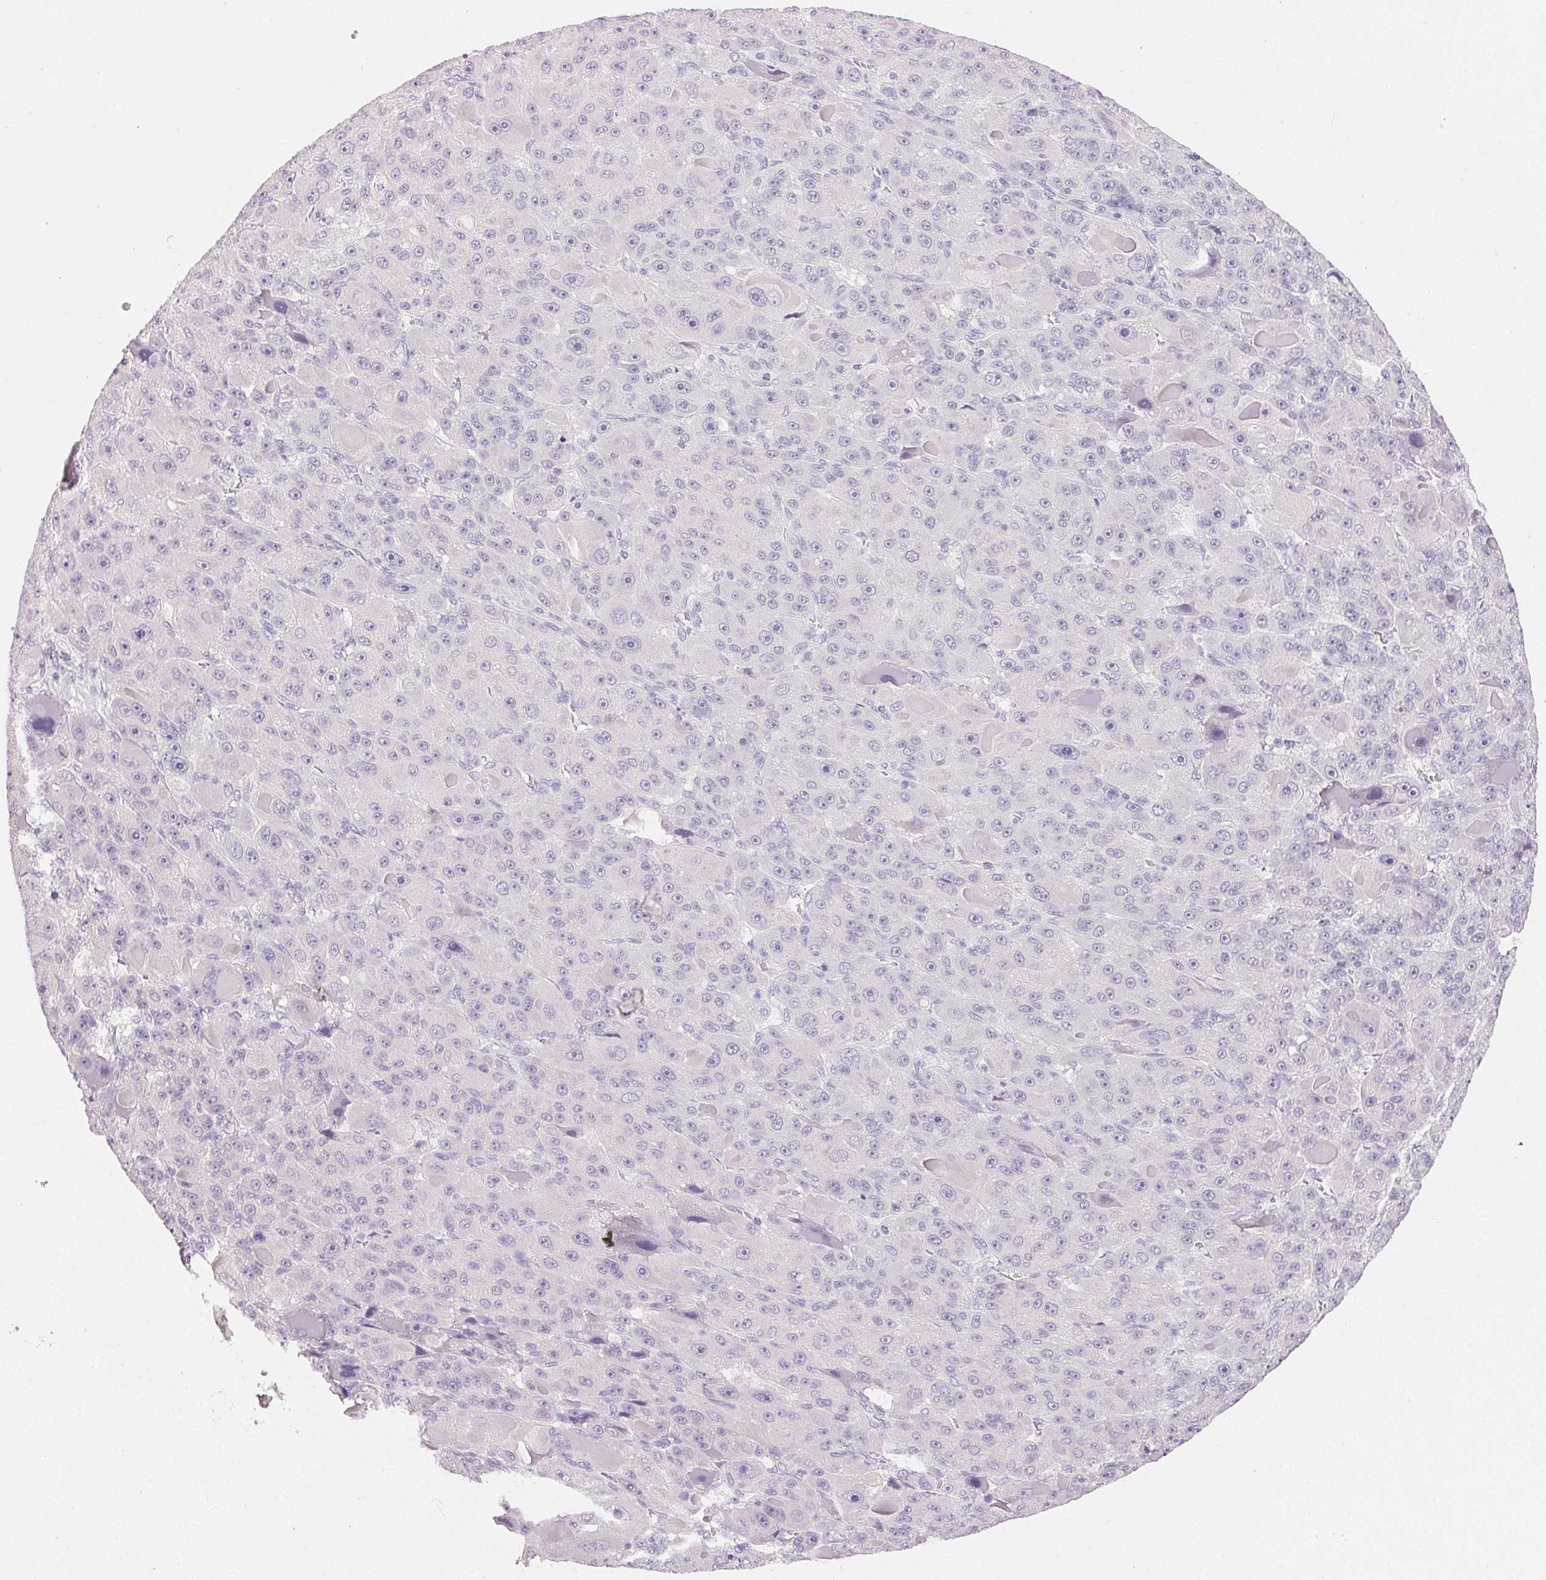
{"staining": {"intensity": "negative", "quantity": "none", "location": "none"}, "tissue": "liver cancer", "cell_type": "Tumor cells", "image_type": "cancer", "snomed": [{"axis": "morphology", "description": "Carcinoma, Hepatocellular, NOS"}, {"axis": "topography", "description": "Liver"}], "caption": "DAB (3,3'-diaminobenzidine) immunohistochemical staining of human hepatocellular carcinoma (liver) demonstrates no significant positivity in tumor cells.", "gene": "MIOX", "patient": {"sex": "male", "age": 76}}